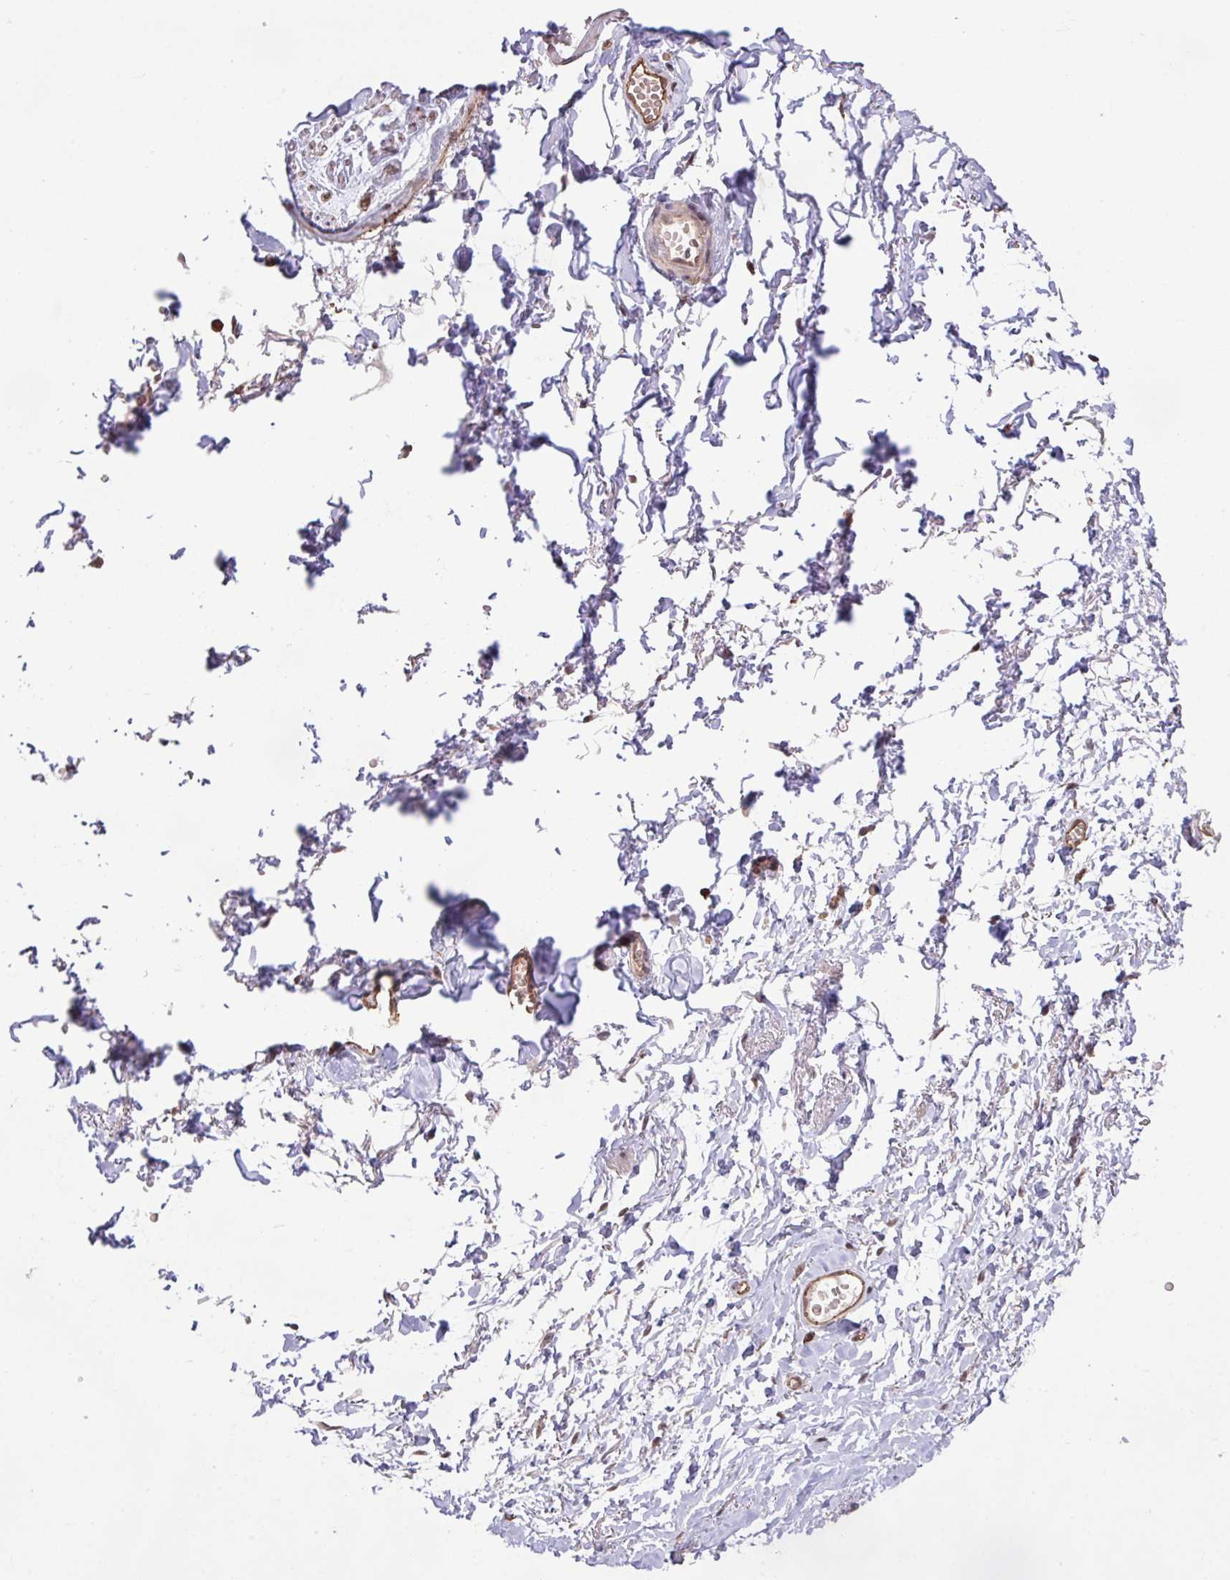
{"staining": {"intensity": "negative", "quantity": "none", "location": "none"}, "tissue": "adipose tissue", "cell_type": "Adipocytes", "image_type": "normal", "snomed": [{"axis": "morphology", "description": "Normal tissue, NOS"}, {"axis": "topography", "description": "Vulva"}, {"axis": "topography", "description": "Vagina"}, {"axis": "topography", "description": "Peripheral nerve tissue"}], "caption": "Adipocytes show no significant positivity in unremarkable adipose tissue.", "gene": "GON7", "patient": {"sex": "female", "age": 66}}